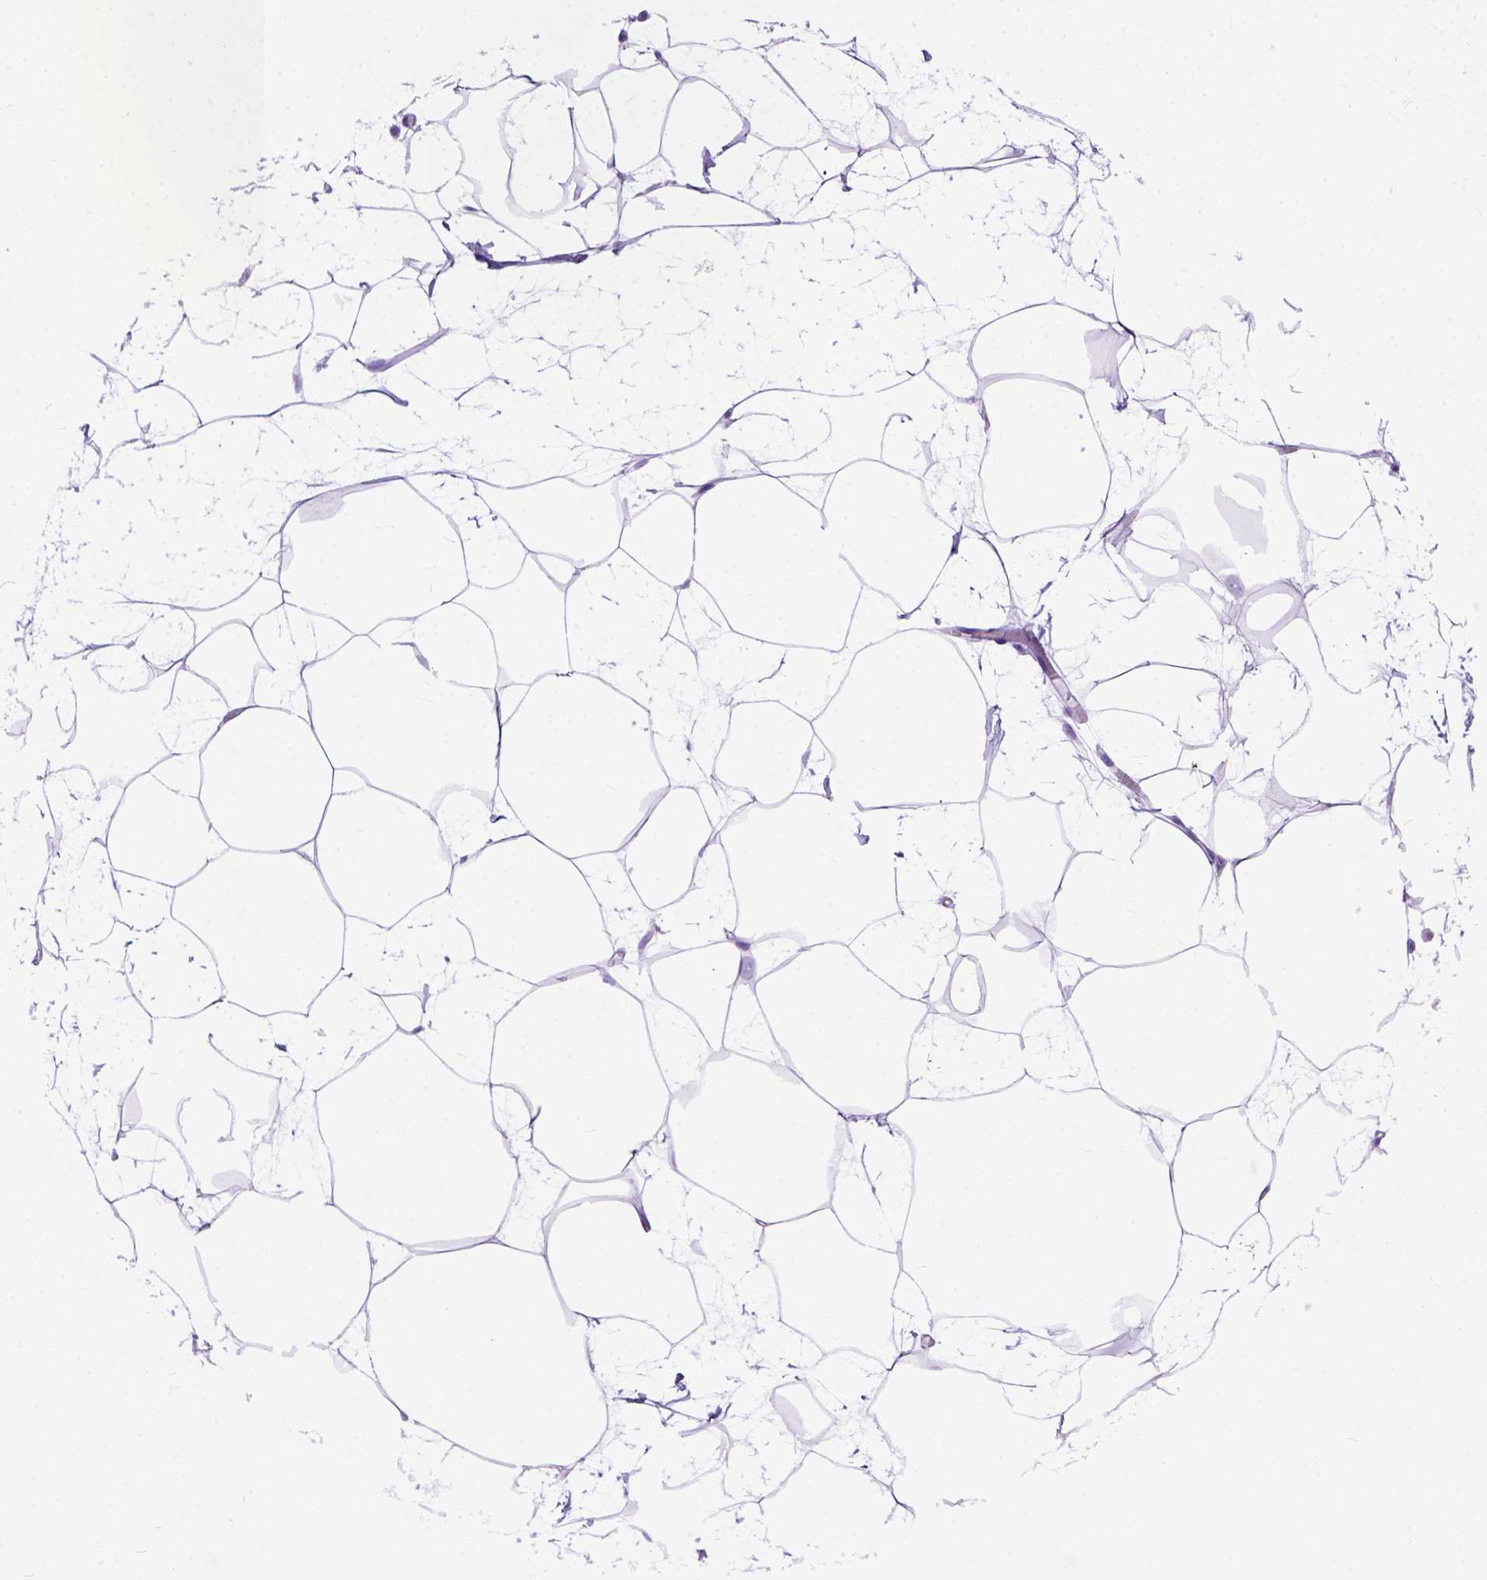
{"staining": {"intensity": "negative", "quantity": "none", "location": "none"}, "tissue": "breast", "cell_type": "Adipocytes", "image_type": "normal", "snomed": [{"axis": "morphology", "description": "Normal tissue, NOS"}, {"axis": "topography", "description": "Breast"}], "caption": "Adipocytes show no significant protein expression in unremarkable breast. (DAB immunohistochemistry (IHC), high magnification).", "gene": "ODAD3", "patient": {"sex": "female", "age": 45}}